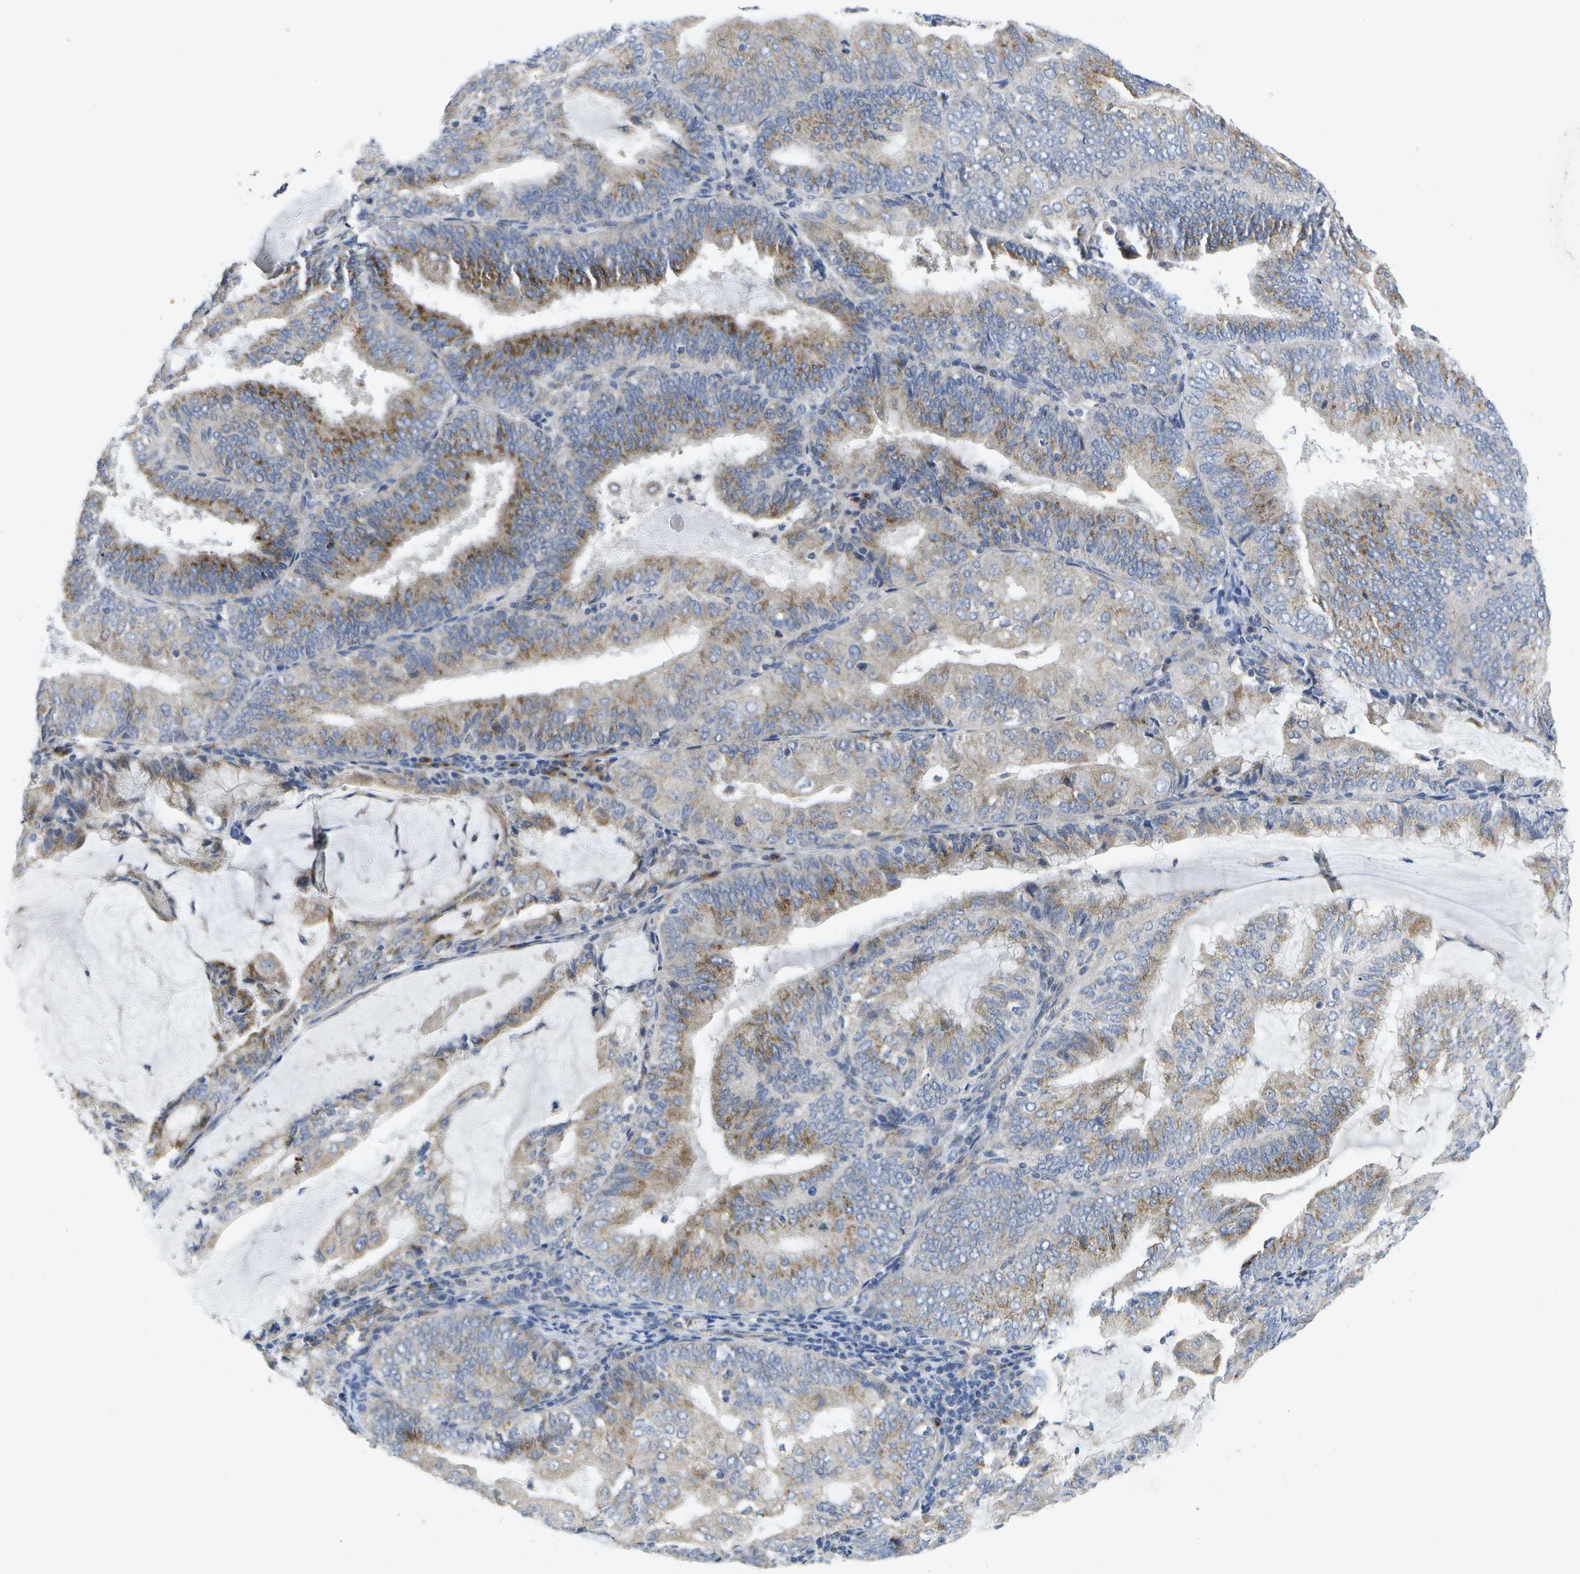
{"staining": {"intensity": "moderate", "quantity": "25%-75%", "location": "cytoplasmic/membranous"}, "tissue": "endometrial cancer", "cell_type": "Tumor cells", "image_type": "cancer", "snomed": [{"axis": "morphology", "description": "Adenocarcinoma, NOS"}, {"axis": "topography", "description": "Endometrium"}], "caption": "A medium amount of moderate cytoplasmic/membranous expression is present in about 25%-75% of tumor cells in endometrial cancer tissue.", "gene": "KDELR1", "patient": {"sex": "female", "age": 81}}